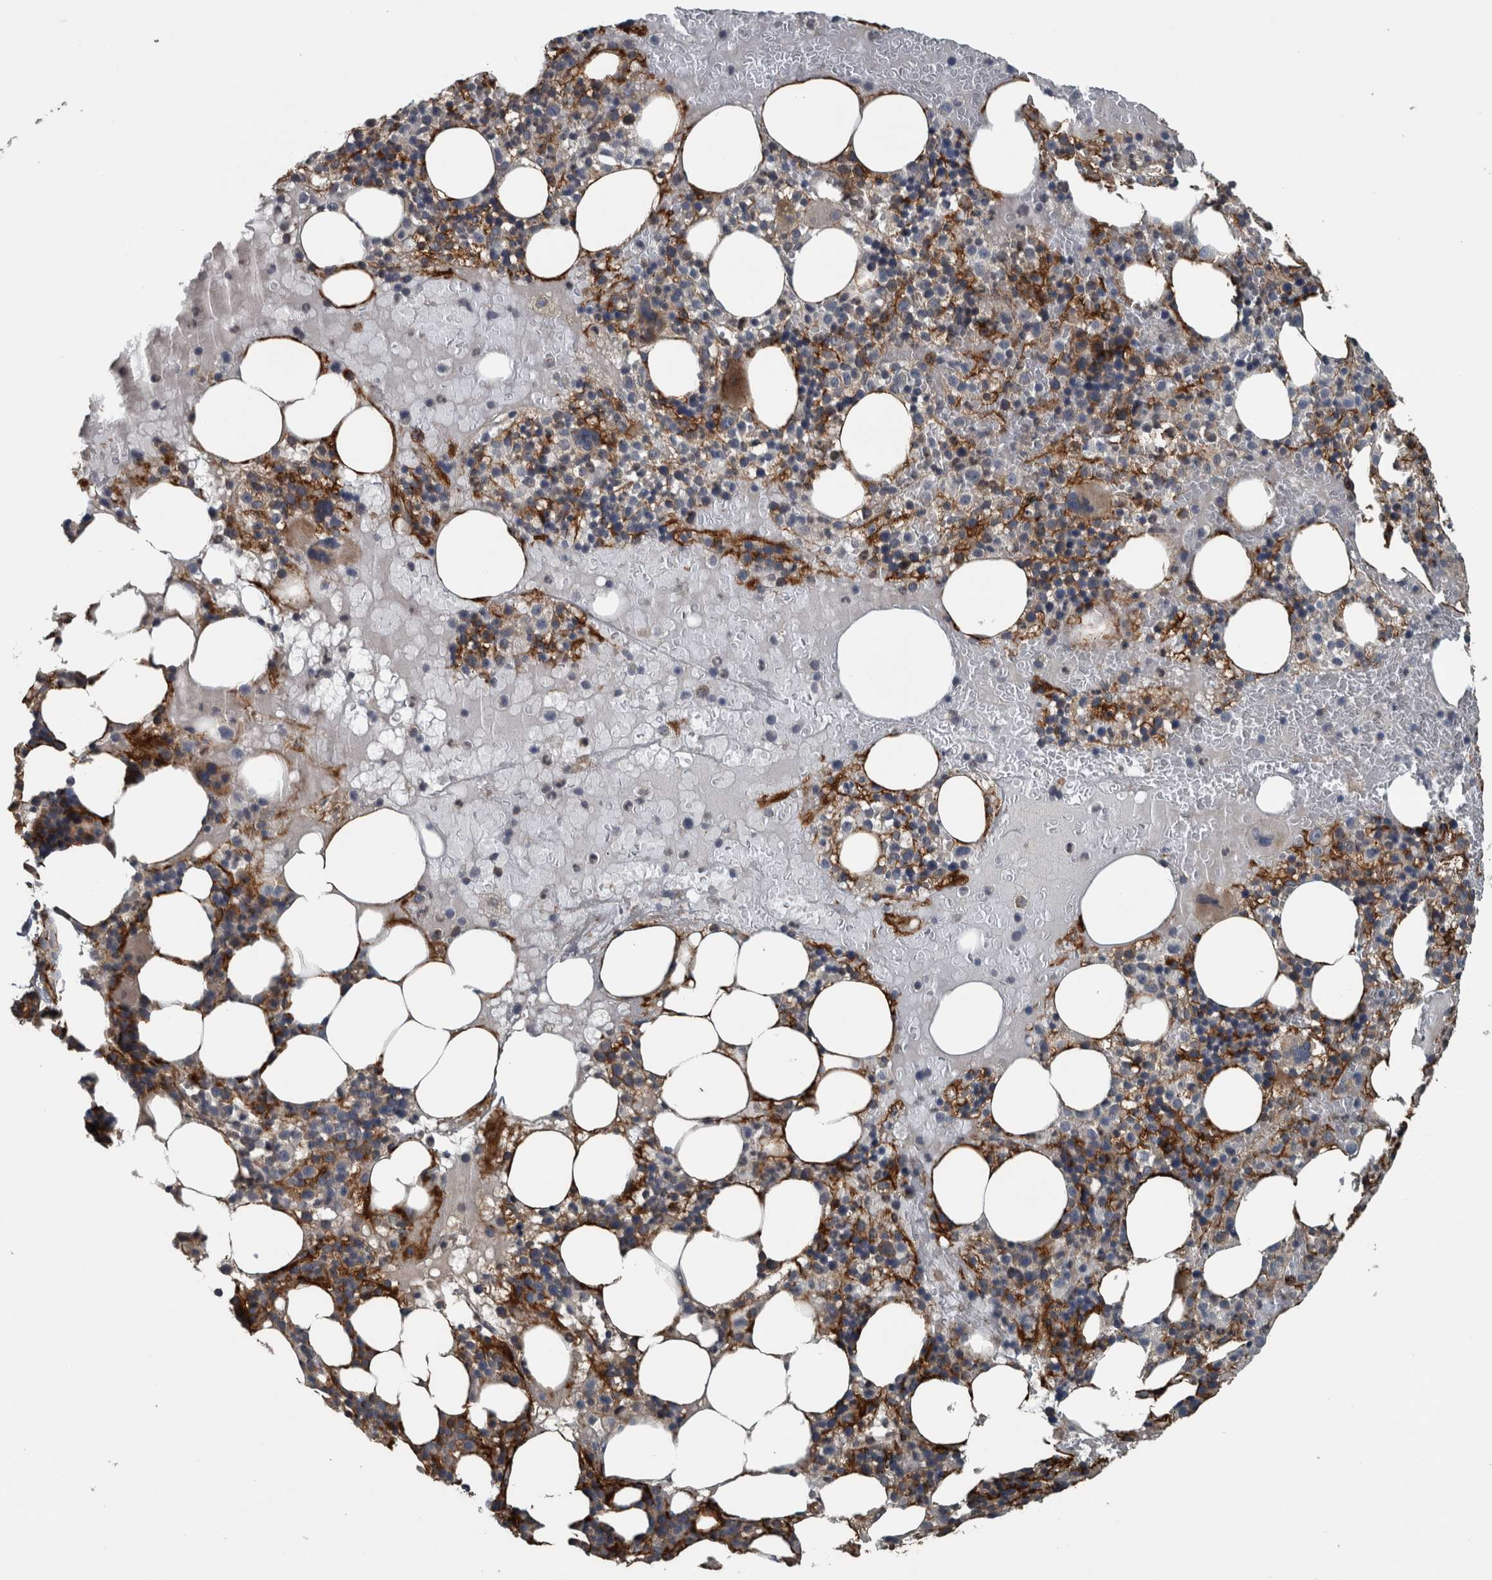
{"staining": {"intensity": "strong", "quantity": "<25%", "location": "cytoplasmic/membranous,nuclear"}, "tissue": "bone marrow", "cell_type": "Hematopoietic cells", "image_type": "normal", "snomed": [{"axis": "morphology", "description": "Normal tissue, NOS"}, {"axis": "morphology", "description": "Inflammation, NOS"}, {"axis": "topography", "description": "Bone marrow"}], "caption": "Strong cytoplasmic/membranous,nuclear positivity is identified in approximately <25% of hematopoietic cells in normal bone marrow.", "gene": "EXOC8", "patient": {"sex": "female", "age": 77}}